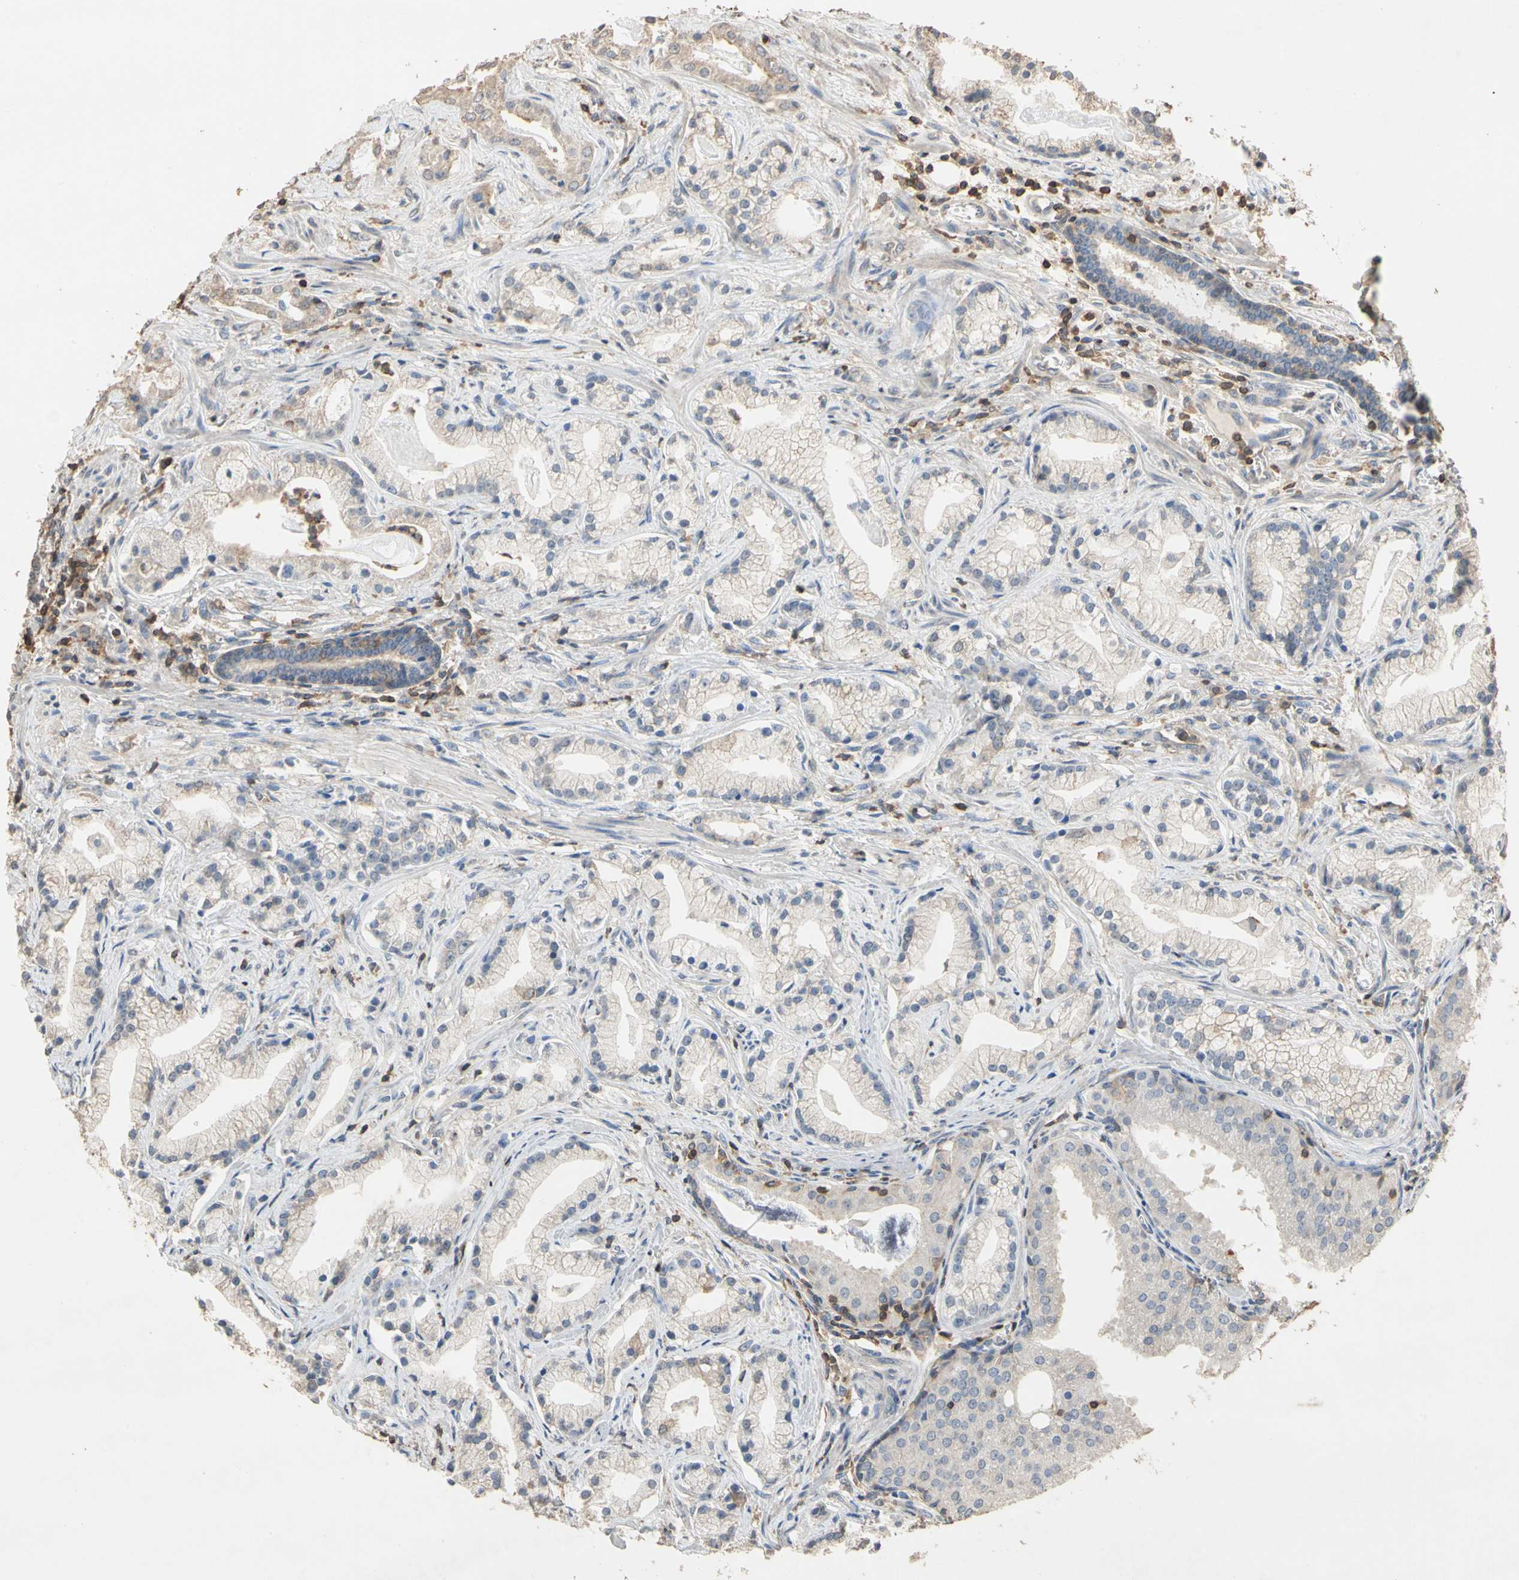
{"staining": {"intensity": "weak", "quantity": "<25%", "location": "cytoplasmic/membranous"}, "tissue": "prostate cancer", "cell_type": "Tumor cells", "image_type": "cancer", "snomed": [{"axis": "morphology", "description": "Adenocarcinoma, Low grade"}, {"axis": "topography", "description": "Prostate"}], "caption": "This is a histopathology image of IHC staining of prostate cancer (low-grade adenocarcinoma), which shows no expression in tumor cells. (DAB (3,3'-diaminobenzidine) immunohistochemistry with hematoxylin counter stain).", "gene": "MAP3K10", "patient": {"sex": "male", "age": 59}}